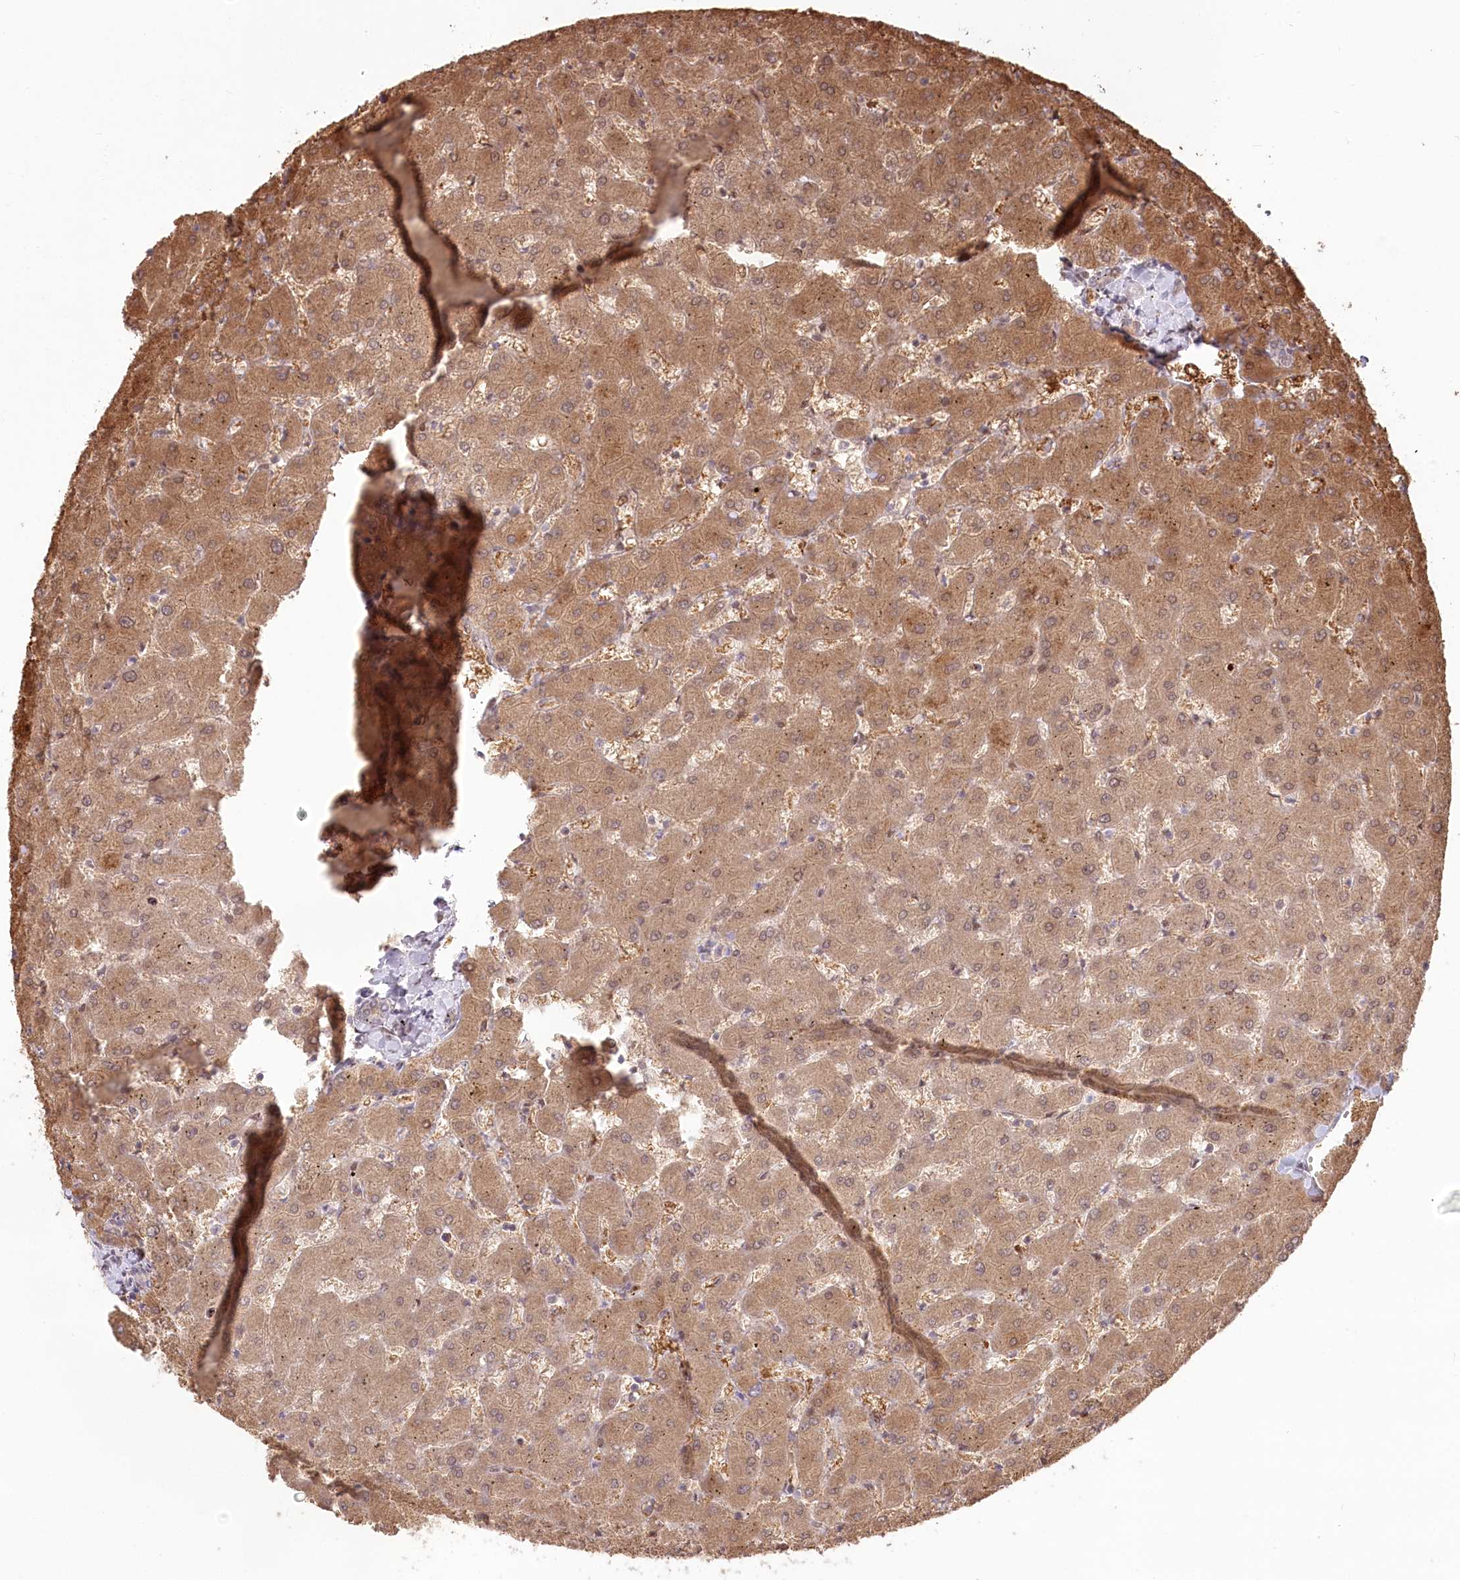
{"staining": {"intensity": "weak", "quantity": "<25%", "location": "cytoplasmic/membranous"}, "tissue": "liver", "cell_type": "Cholangiocytes", "image_type": "normal", "snomed": [{"axis": "morphology", "description": "Normal tissue, NOS"}, {"axis": "topography", "description": "Liver"}], "caption": "A micrograph of human liver is negative for staining in cholangiocytes. (Stains: DAB (3,3'-diaminobenzidine) IHC with hematoxylin counter stain, Microscopy: brightfield microscopy at high magnification).", "gene": "PYURF", "patient": {"sex": "female", "age": 63}}